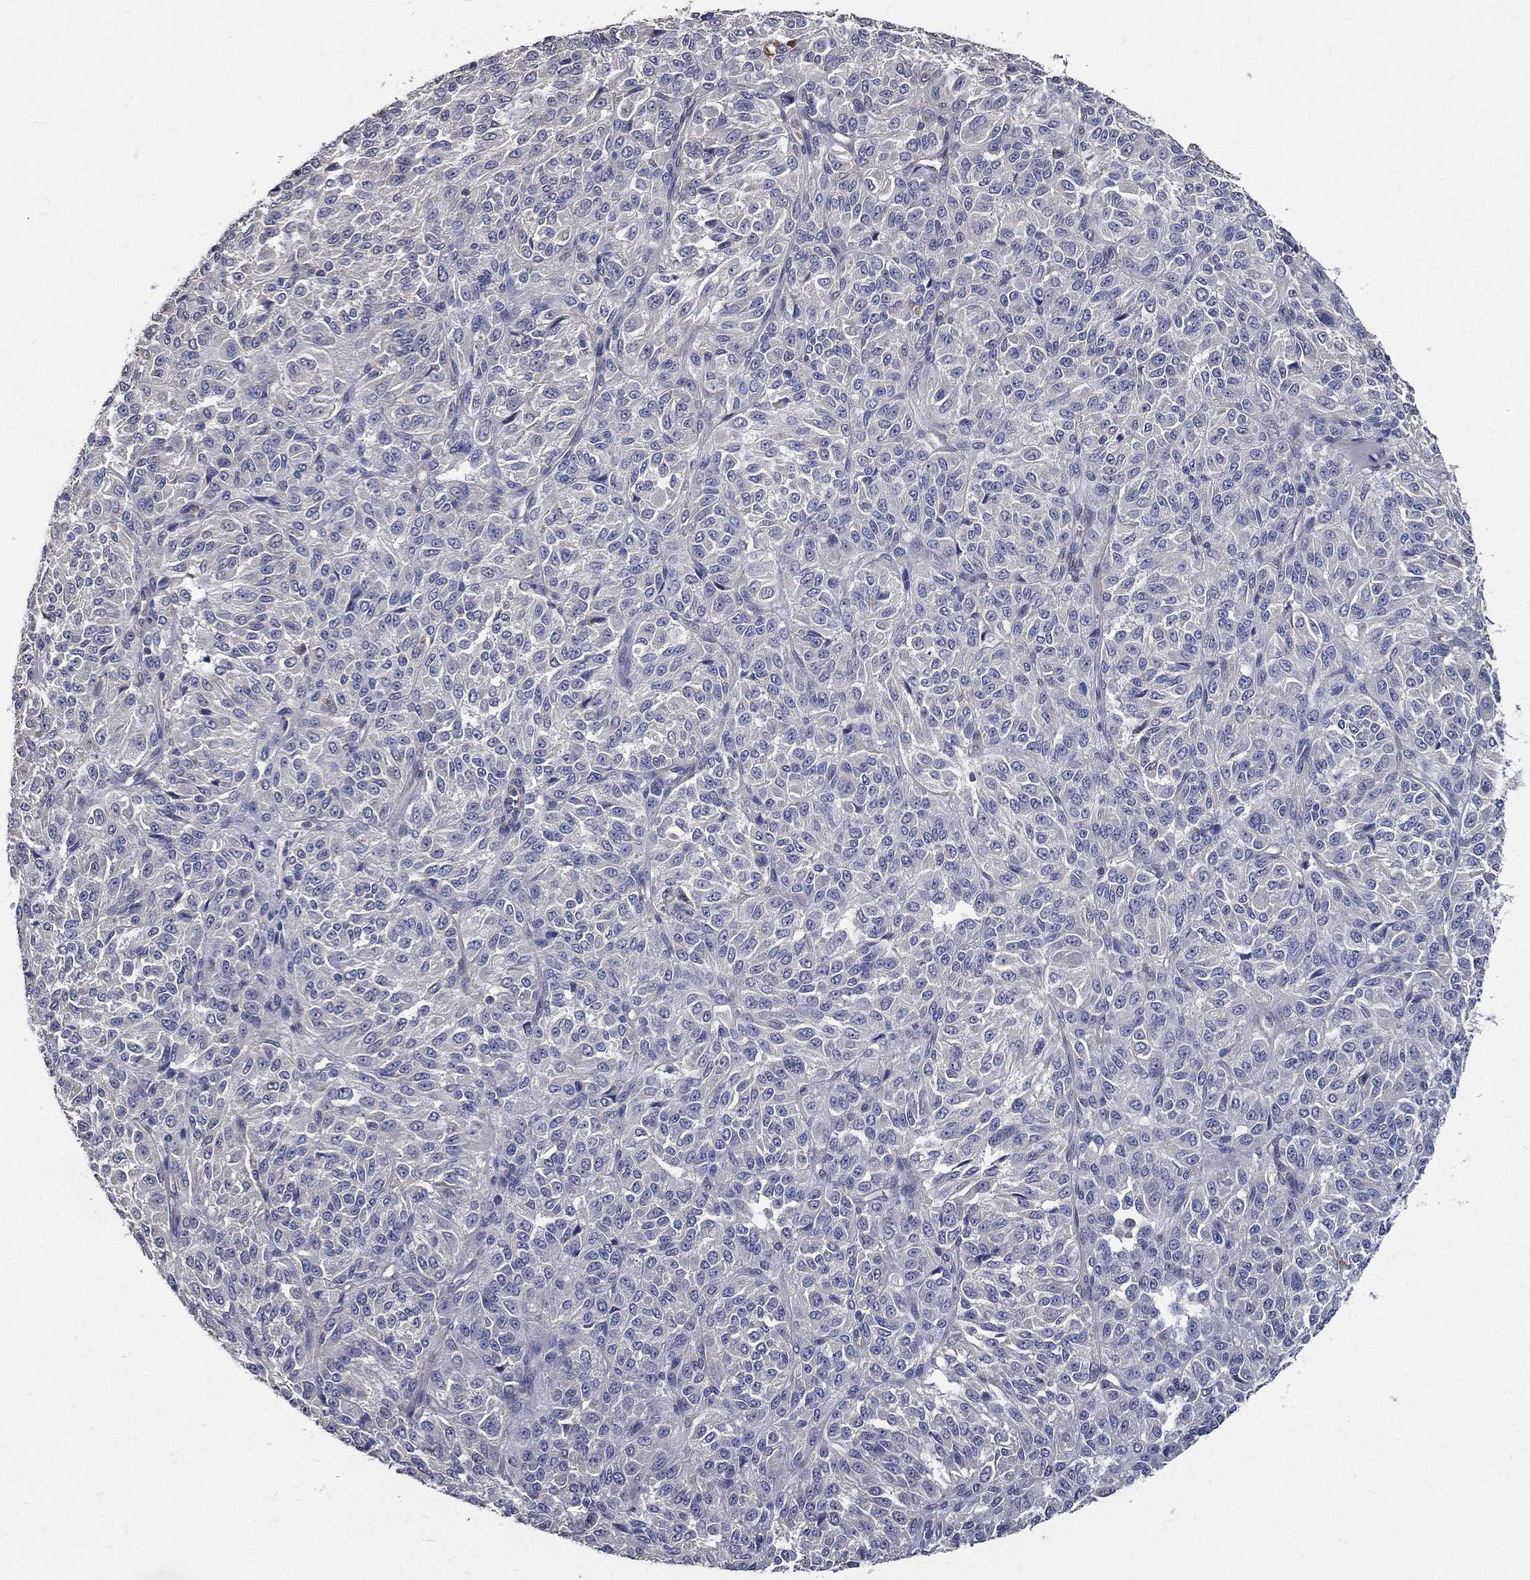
{"staining": {"intensity": "negative", "quantity": "none", "location": "none"}, "tissue": "melanoma", "cell_type": "Tumor cells", "image_type": "cancer", "snomed": [{"axis": "morphology", "description": "Malignant melanoma, Metastatic site"}, {"axis": "topography", "description": "Brain"}], "caption": "High magnification brightfield microscopy of melanoma stained with DAB (3,3'-diaminobenzidine) (brown) and counterstained with hematoxylin (blue): tumor cells show no significant staining.", "gene": "SERPINB2", "patient": {"sex": "female", "age": 56}}